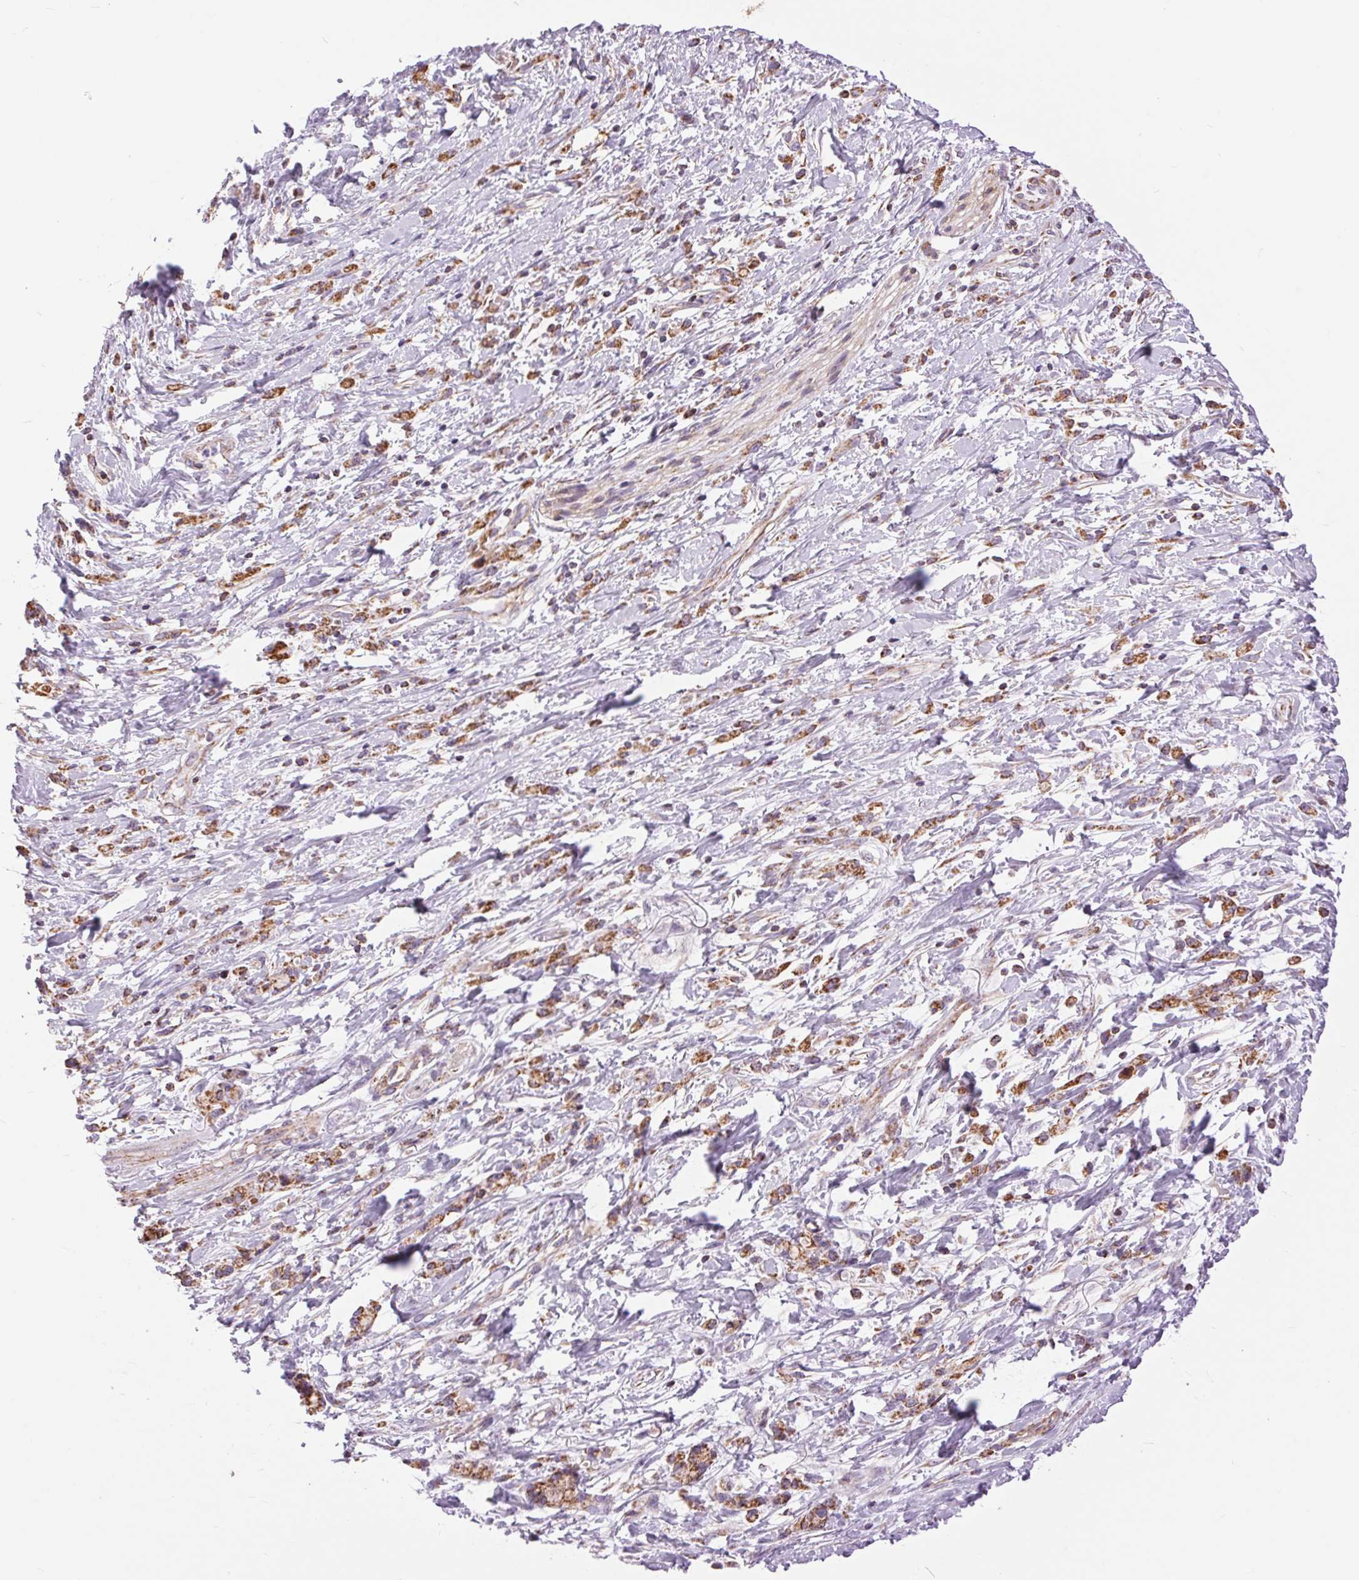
{"staining": {"intensity": "moderate", "quantity": ">75%", "location": "cytoplasmic/membranous"}, "tissue": "stomach cancer", "cell_type": "Tumor cells", "image_type": "cancer", "snomed": [{"axis": "morphology", "description": "Adenocarcinoma, NOS"}, {"axis": "topography", "description": "Stomach"}], "caption": "Moderate cytoplasmic/membranous staining is present in about >75% of tumor cells in stomach cancer (adenocarcinoma). (Stains: DAB (3,3'-diaminobenzidine) in brown, nuclei in blue, Microscopy: brightfield microscopy at high magnification).", "gene": "ATP5PB", "patient": {"sex": "female", "age": 84}}